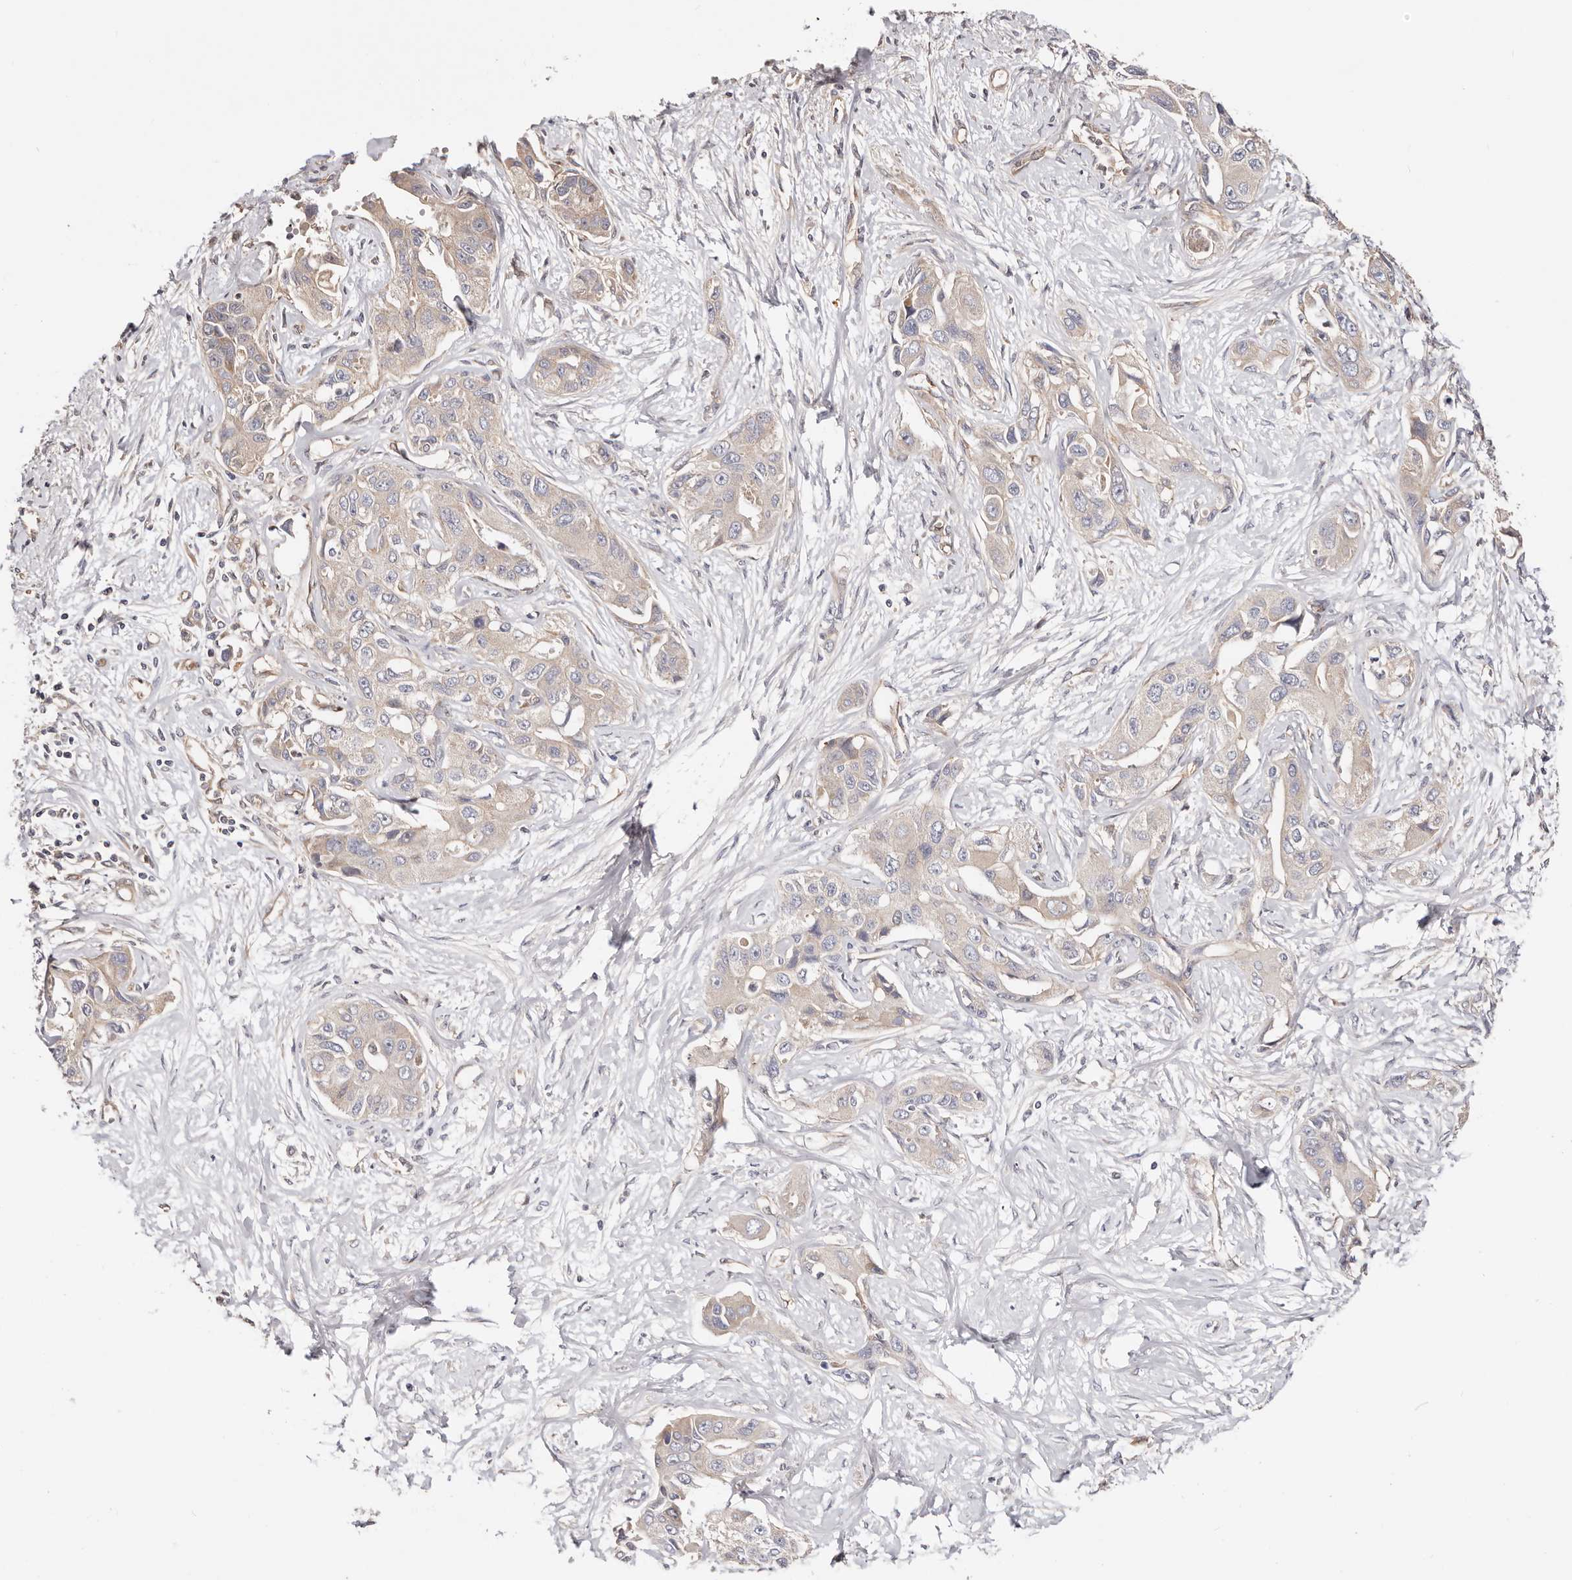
{"staining": {"intensity": "negative", "quantity": "none", "location": "none"}, "tissue": "liver cancer", "cell_type": "Tumor cells", "image_type": "cancer", "snomed": [{"axis": "morphology", "description": "Cholangiocarcinoma"}, {"axis": "topography", "description": "Liver"}], "caption": "Immunohistochemistry (IHC) photomicrograph of liver cancer (cholangiocarcinoma) stained for a protein (brown), which reveals no expression in tumor cells.", "gene": "MACF1", "patient": {"sex": "male", "age": 59}}